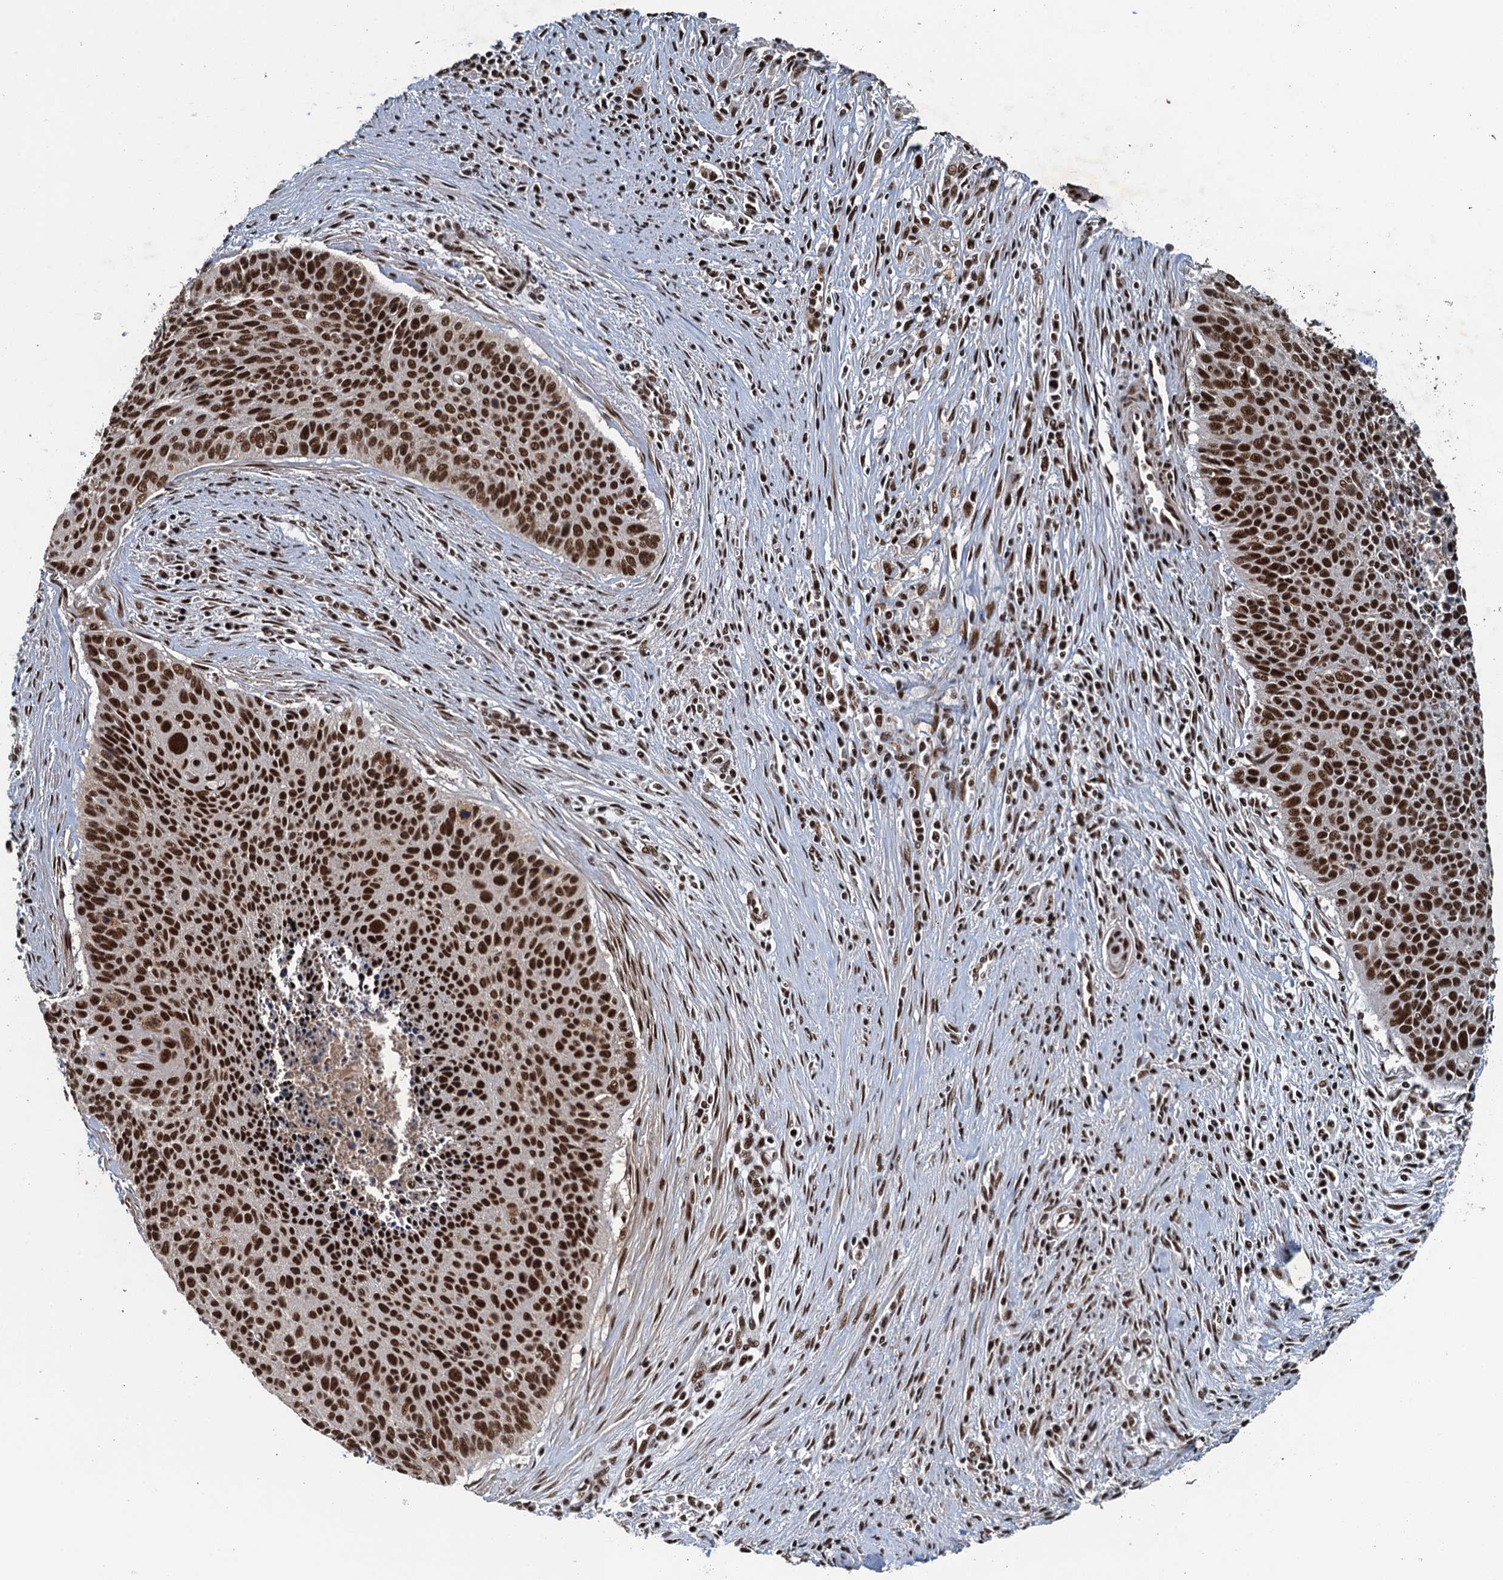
{"staining": {"intensity": "moderate", "quantity": ">75%", "location": "nuclear"}, "tissue": "cervical cancer", "cell_type": "Tumor cells", "image_type": "cancer", "snomed": [{"axis": "morphology", "description": "Squamous cell carcinoma, NOS"}, {"axis": "topography", "description": "Cervix"}], "caption": "Protein staining of cervical cancer (squamous cell carcinoma) tissue exhibits moderate nuclear expression in about >75% of tumor cells.", "gene": "ZC3H18", "patient": {"sex": "female", "age": 55}}